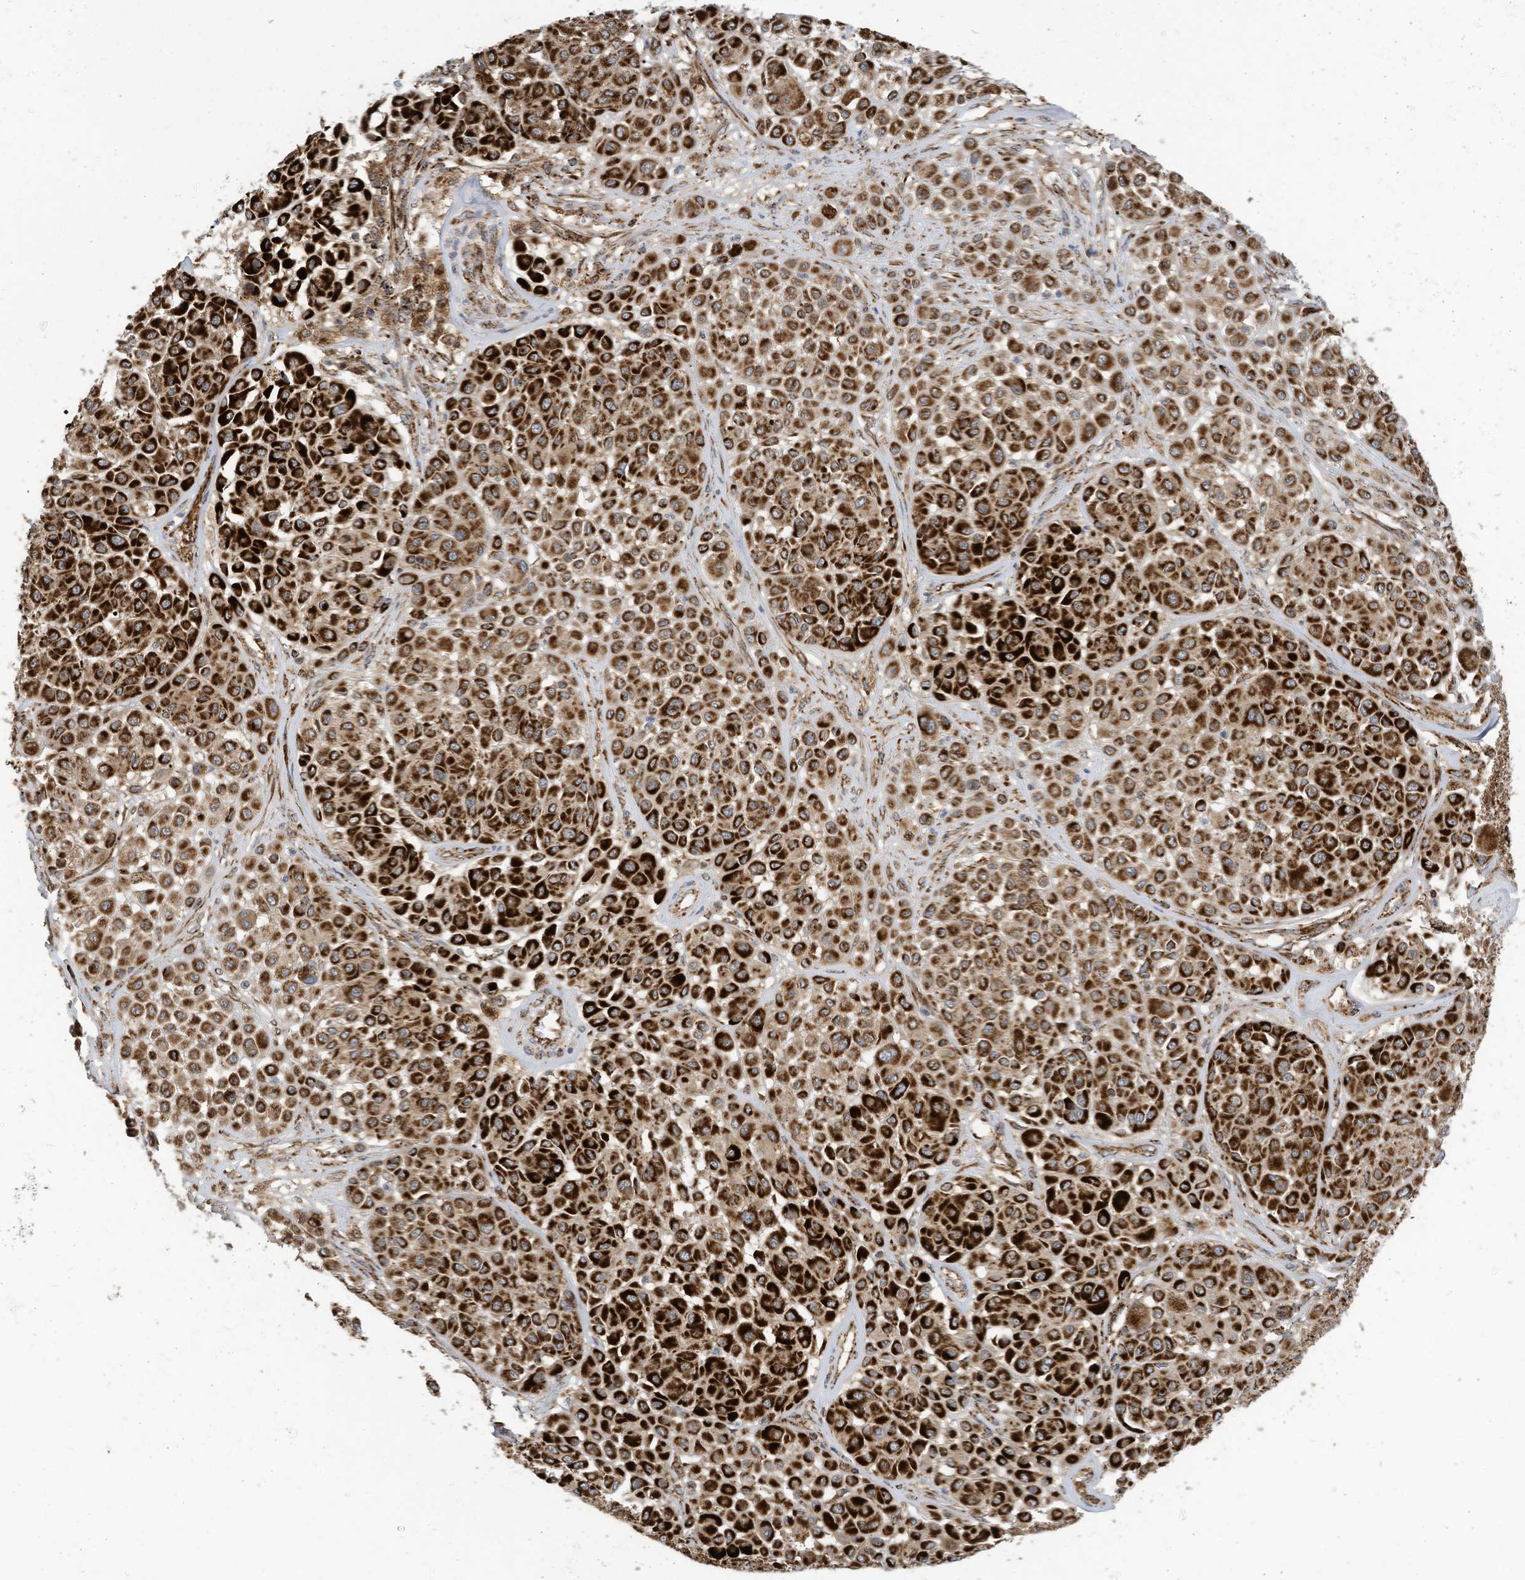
{"staining": {"intensity": "strong", "quantity": ">75%", "location": "cytoplasmic/membranous"}, "tissue": "melanoma", "cell_type": "Tumor cells", "image_type": "cancer", "snomed": [{"axis": "morphology", "description": "Malignant melanoma, Metastatic site"}, {"axis": "topography", "description": "Soft tissue"}], "caption": "Approximately >75% of tumor cells in human malignant melanoma (metastatic site) exhibit strong cytoplasmic/membranous protein expression as visualized by brown immunohistochemical staining.", "gene": "COX10", "patient": {"sex": "male", "age": 41}}